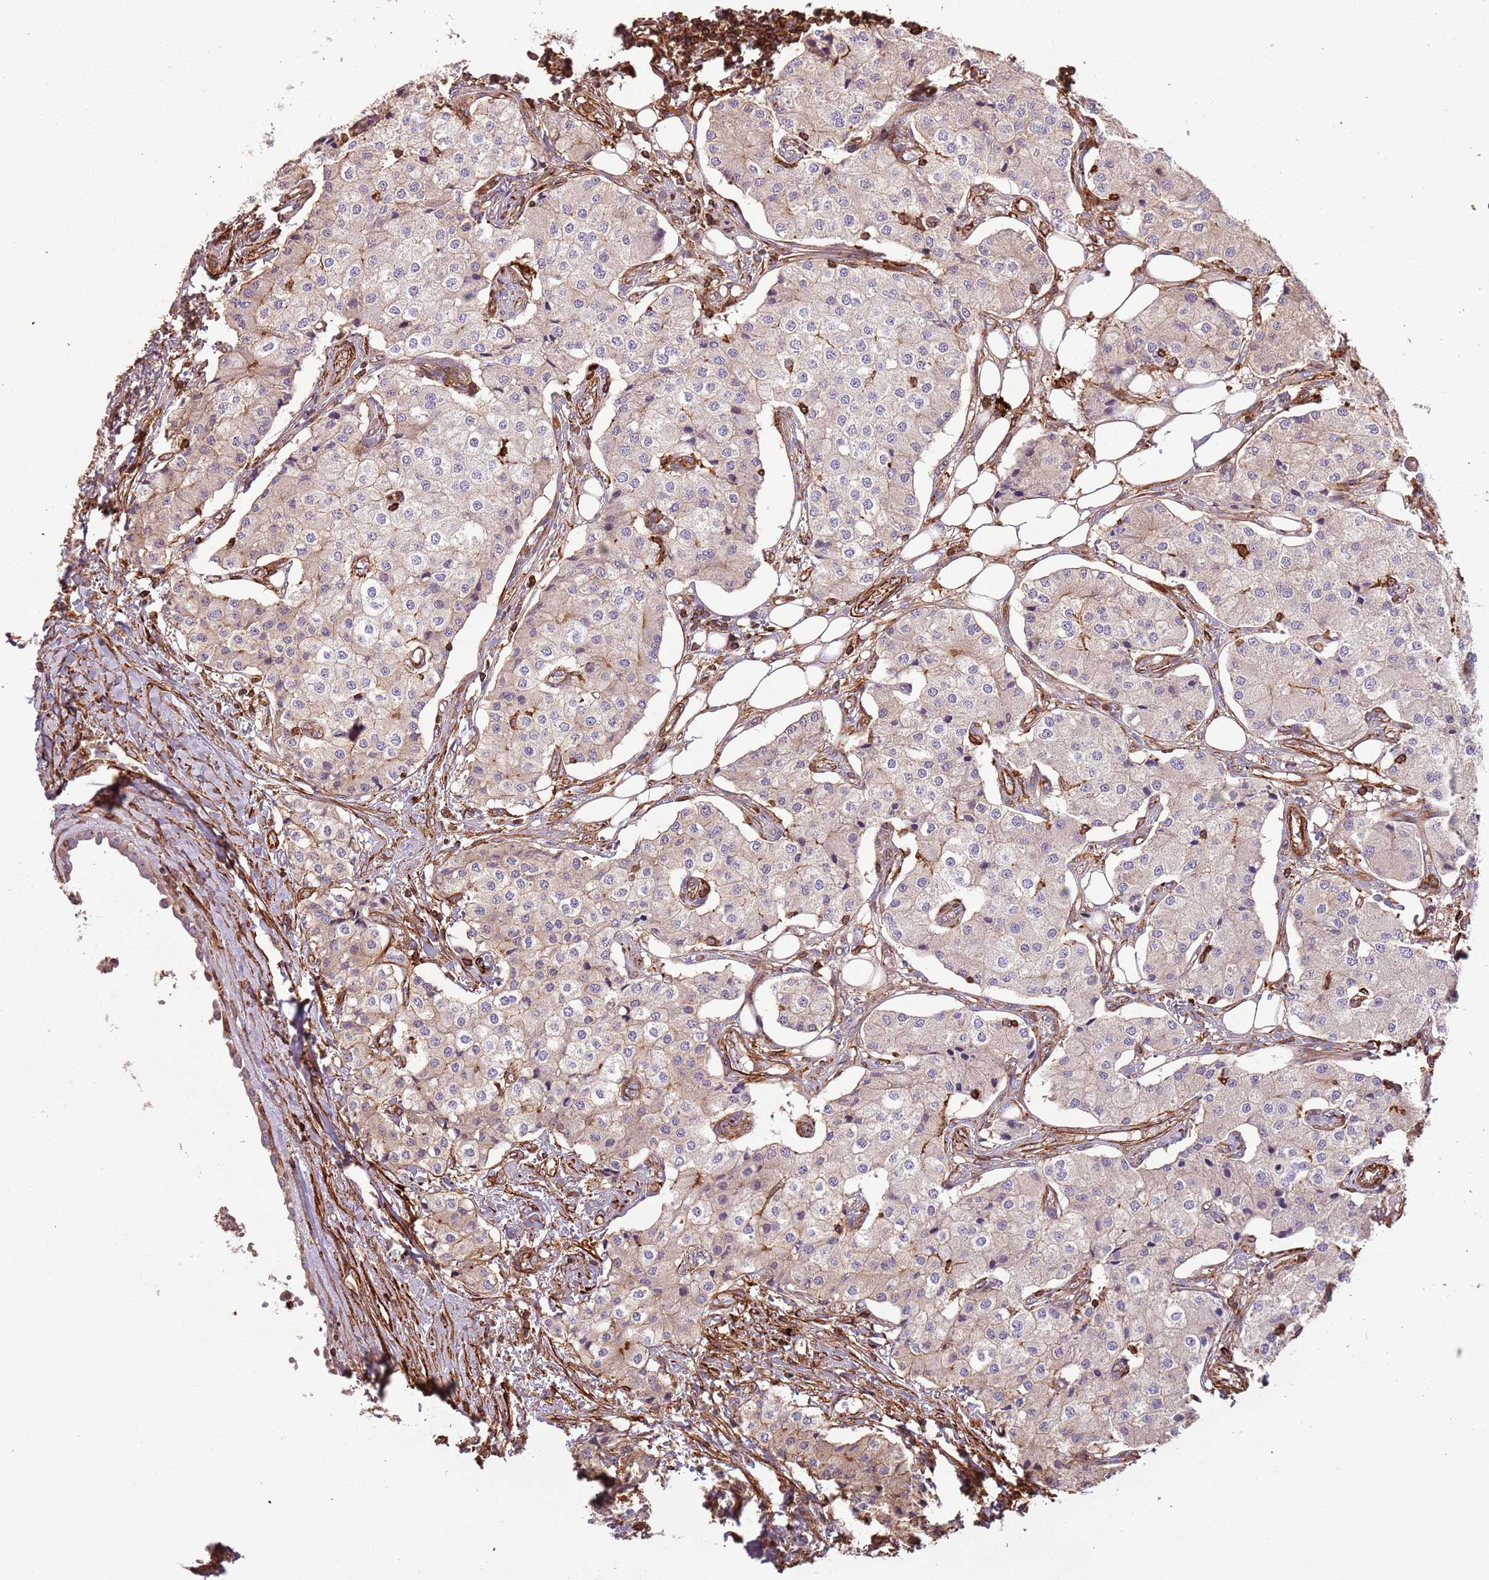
{"staining": {"intensity": "weak", "quantity": "25%-75%", "location": "cytoplasmic/membranous"}, "tissue": "carcinoid", "cell_type": "Tumor cells", "image_type": "cancer", "snomed": [{"axis": "morphology", "description": "Carcinoid, malignant, NOS"}, {"axis": "topography", "description": "Colon"}], "caption": "The immunohistochemical stain shows weak cytoplasmic/membranous staining in tumor cells of carcinoid tissue. (brown staining indicates protein expression, while blue staining denotes nuclei).", "gene": "FECH", "patient": {"sex": "female", "age": 52}}